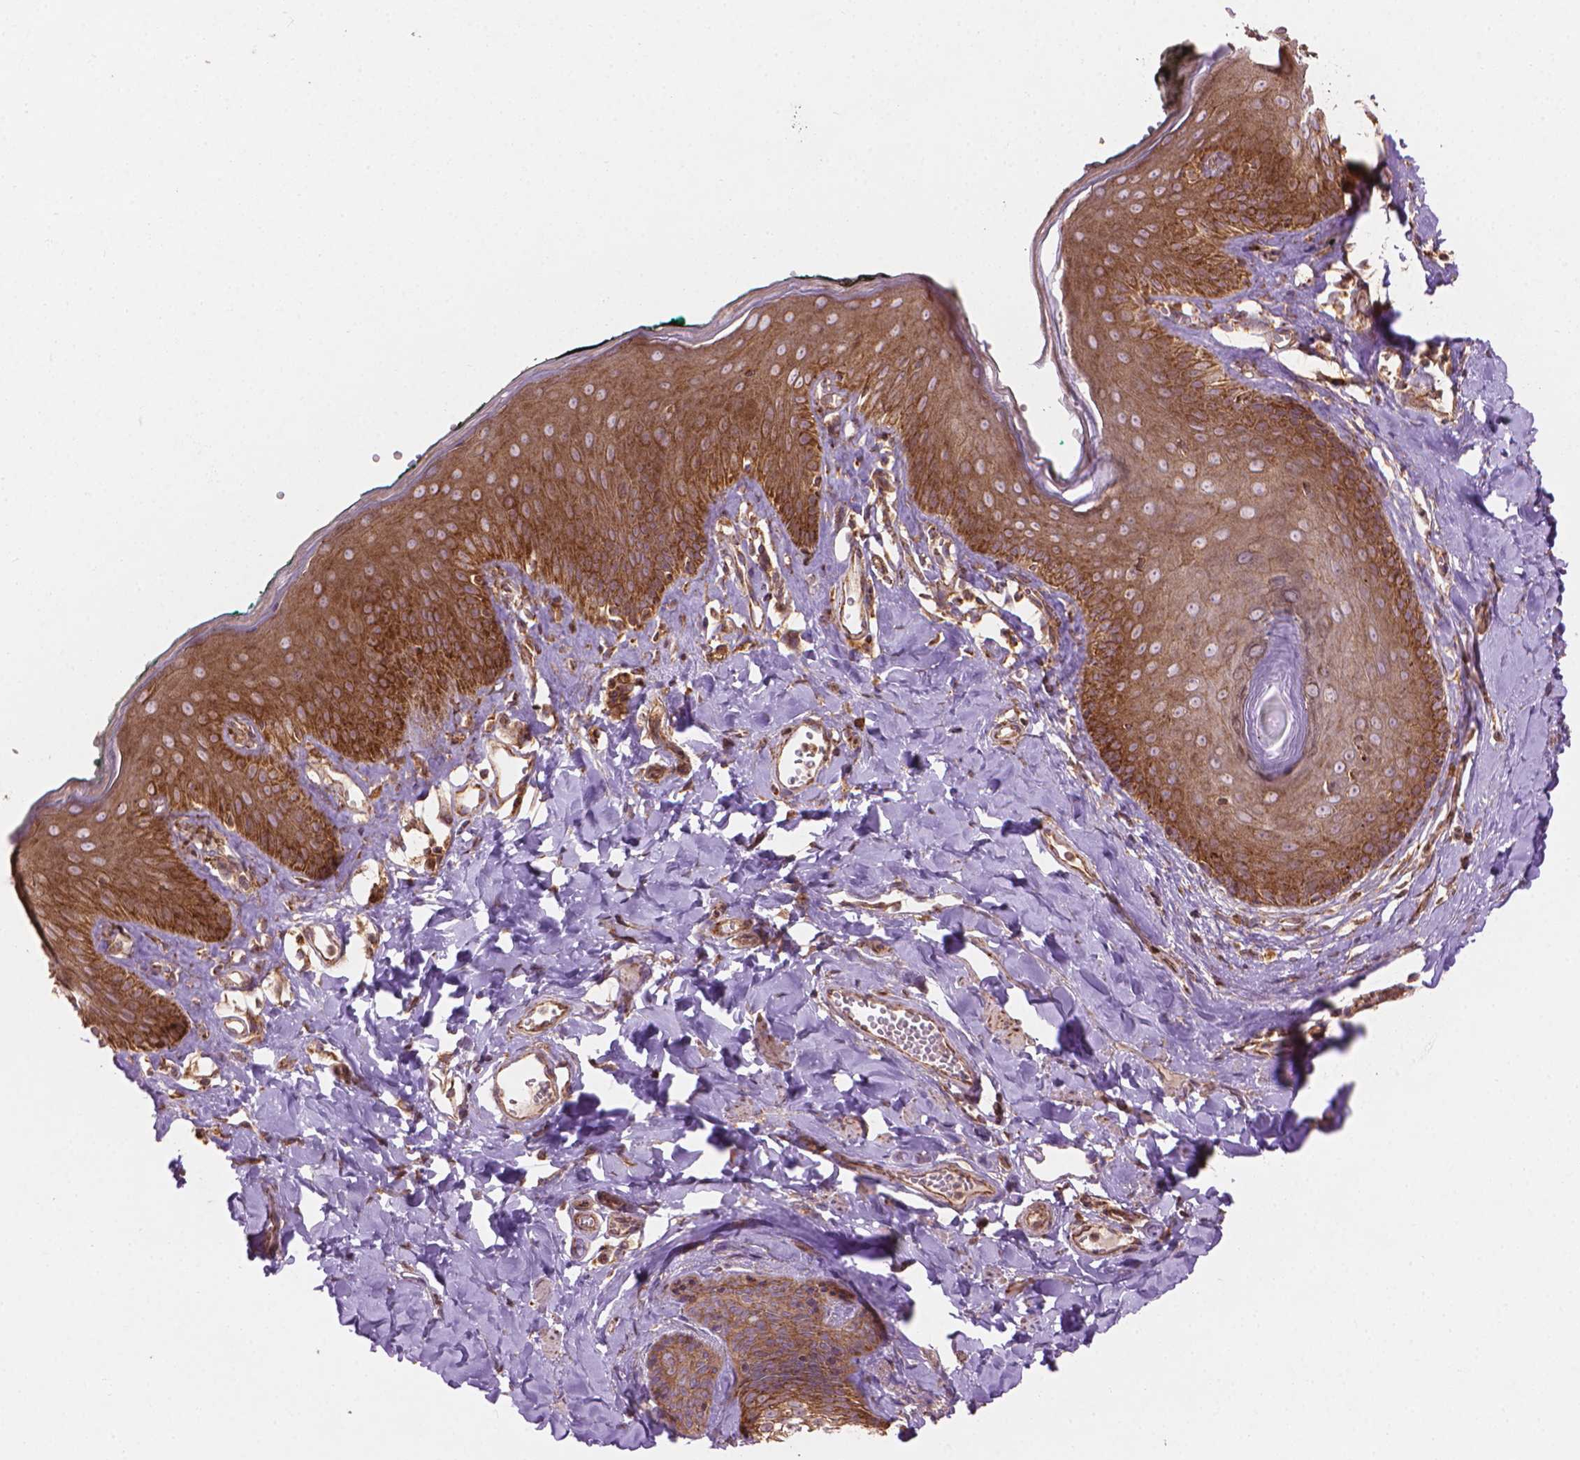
{"staining": {"intensity": "moderate", "quantity": ">75%", "location": "cytoplasmic/membranous"}, "tissue": "skin", "cell_type": "Epidermal cells", "image_type": "normal", "snomed": [{"axis": "morphology", "description": "Normal tissue, NOS"}, {"axis": "topography", "description": "Vulva"}, {"axis": "topography", "description": "Peripheral nerve tissue"}], "caption": "Protein expression by IHC shows moderate cytoplasmic/membranous expression in approximately >75% of epidermal cells in unremarkable skin. The staining is performed using DAB (3,3'-diaminobenzidine) brown chromogen to label protein expression. The nuclei are counter-stained blue using hematoxylin.", "gene": "VARS2", "patient": {"sex": "female", "age": 66}}